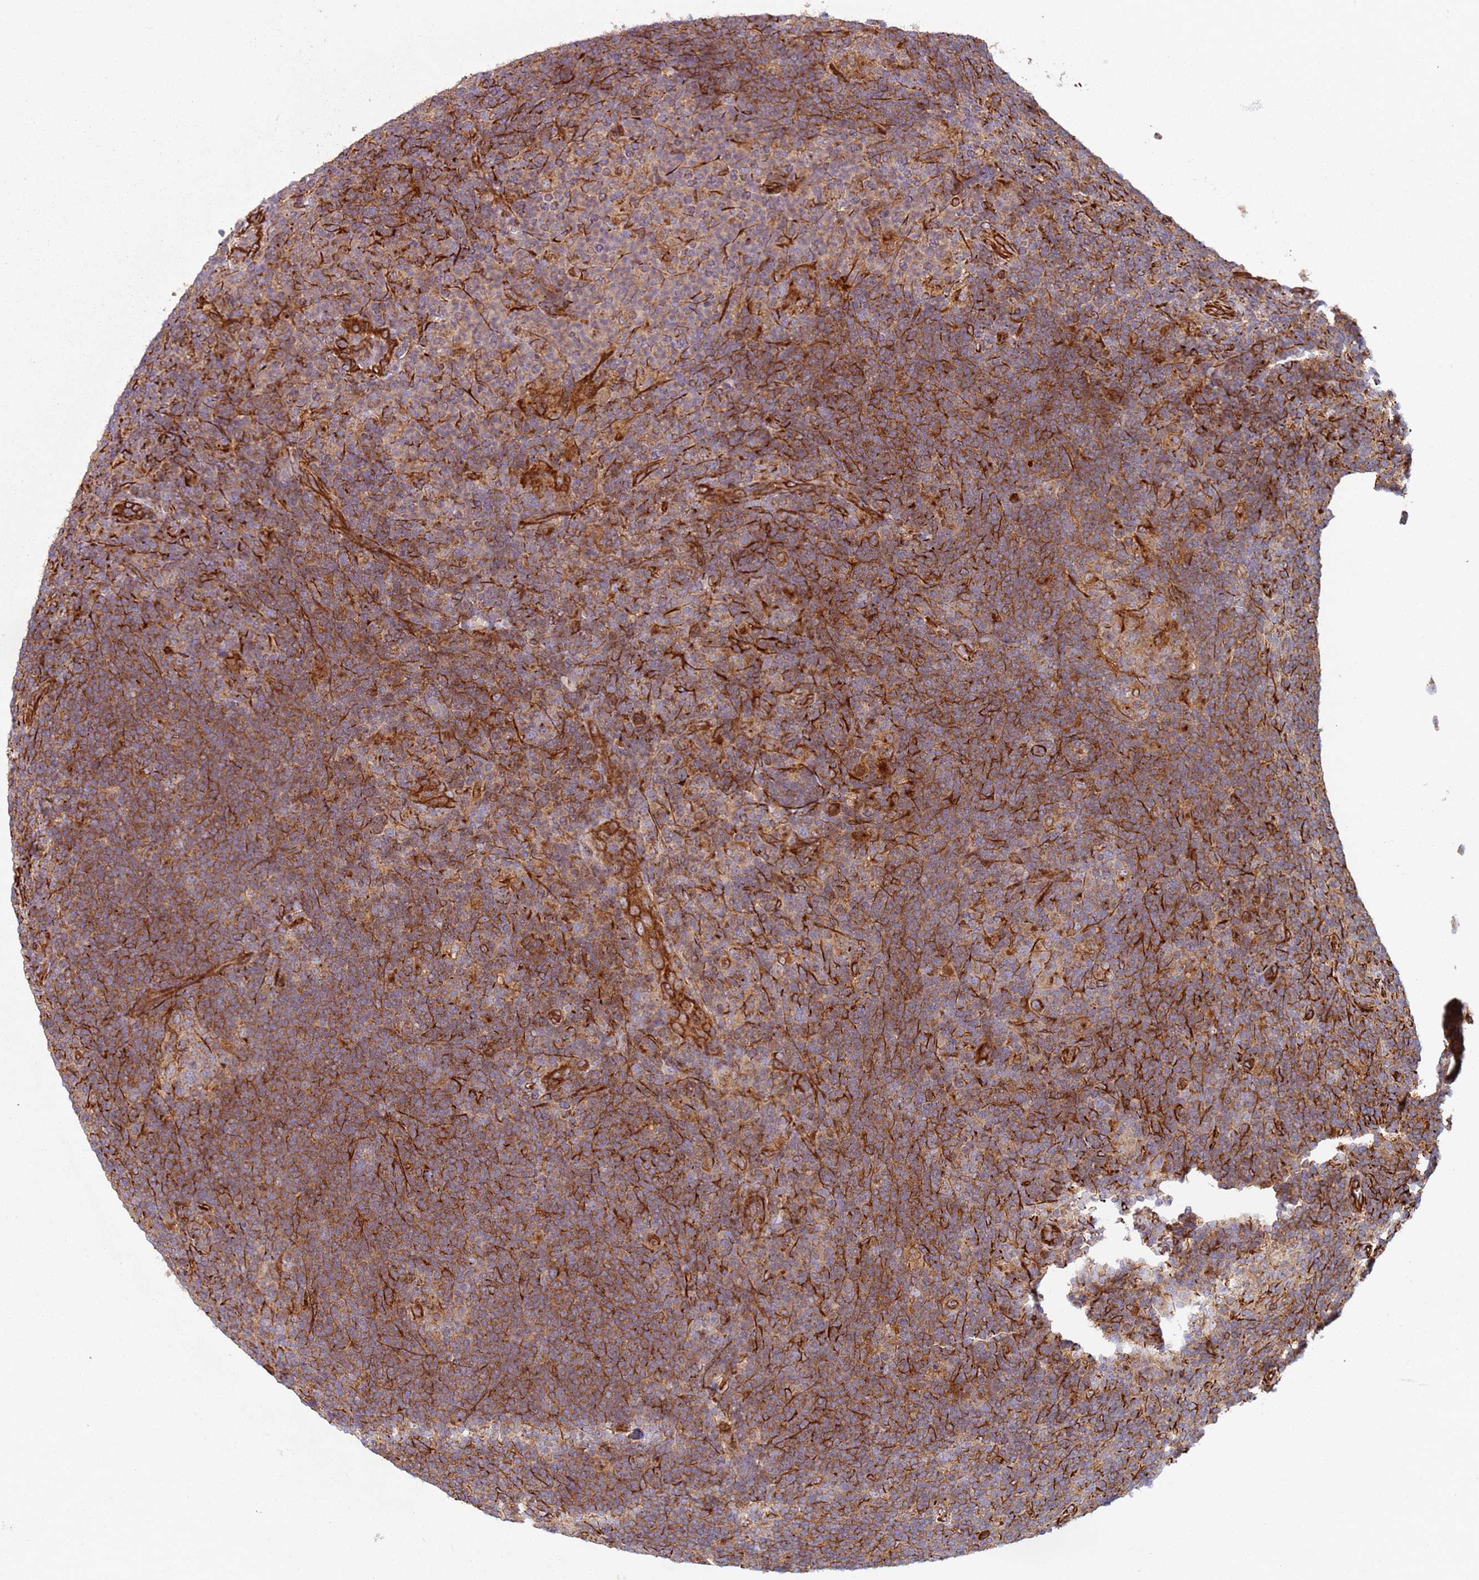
{"staining": {"intensity": "moderate", "quantity": ">75%", "location": "cytoplasmic/membranous"}, "tissue": "lymphoma", "cell_type": "Tumor cells", "image_type": "cancer", "snomed": [{"axis": "morphology", "description": "Hodgkin's disease, NOS"}, {"axis": "topography", "description": "Lymph node"}], "caption": "Immunohistochemistry (IHC) of Hodgkin's disease displays medium levels of moderate cytoplasmic/membranous expression in approximately >75% of tumor cells.", "gene": "SNAPIN", "patient": {"sex": "female", "age": 57}}